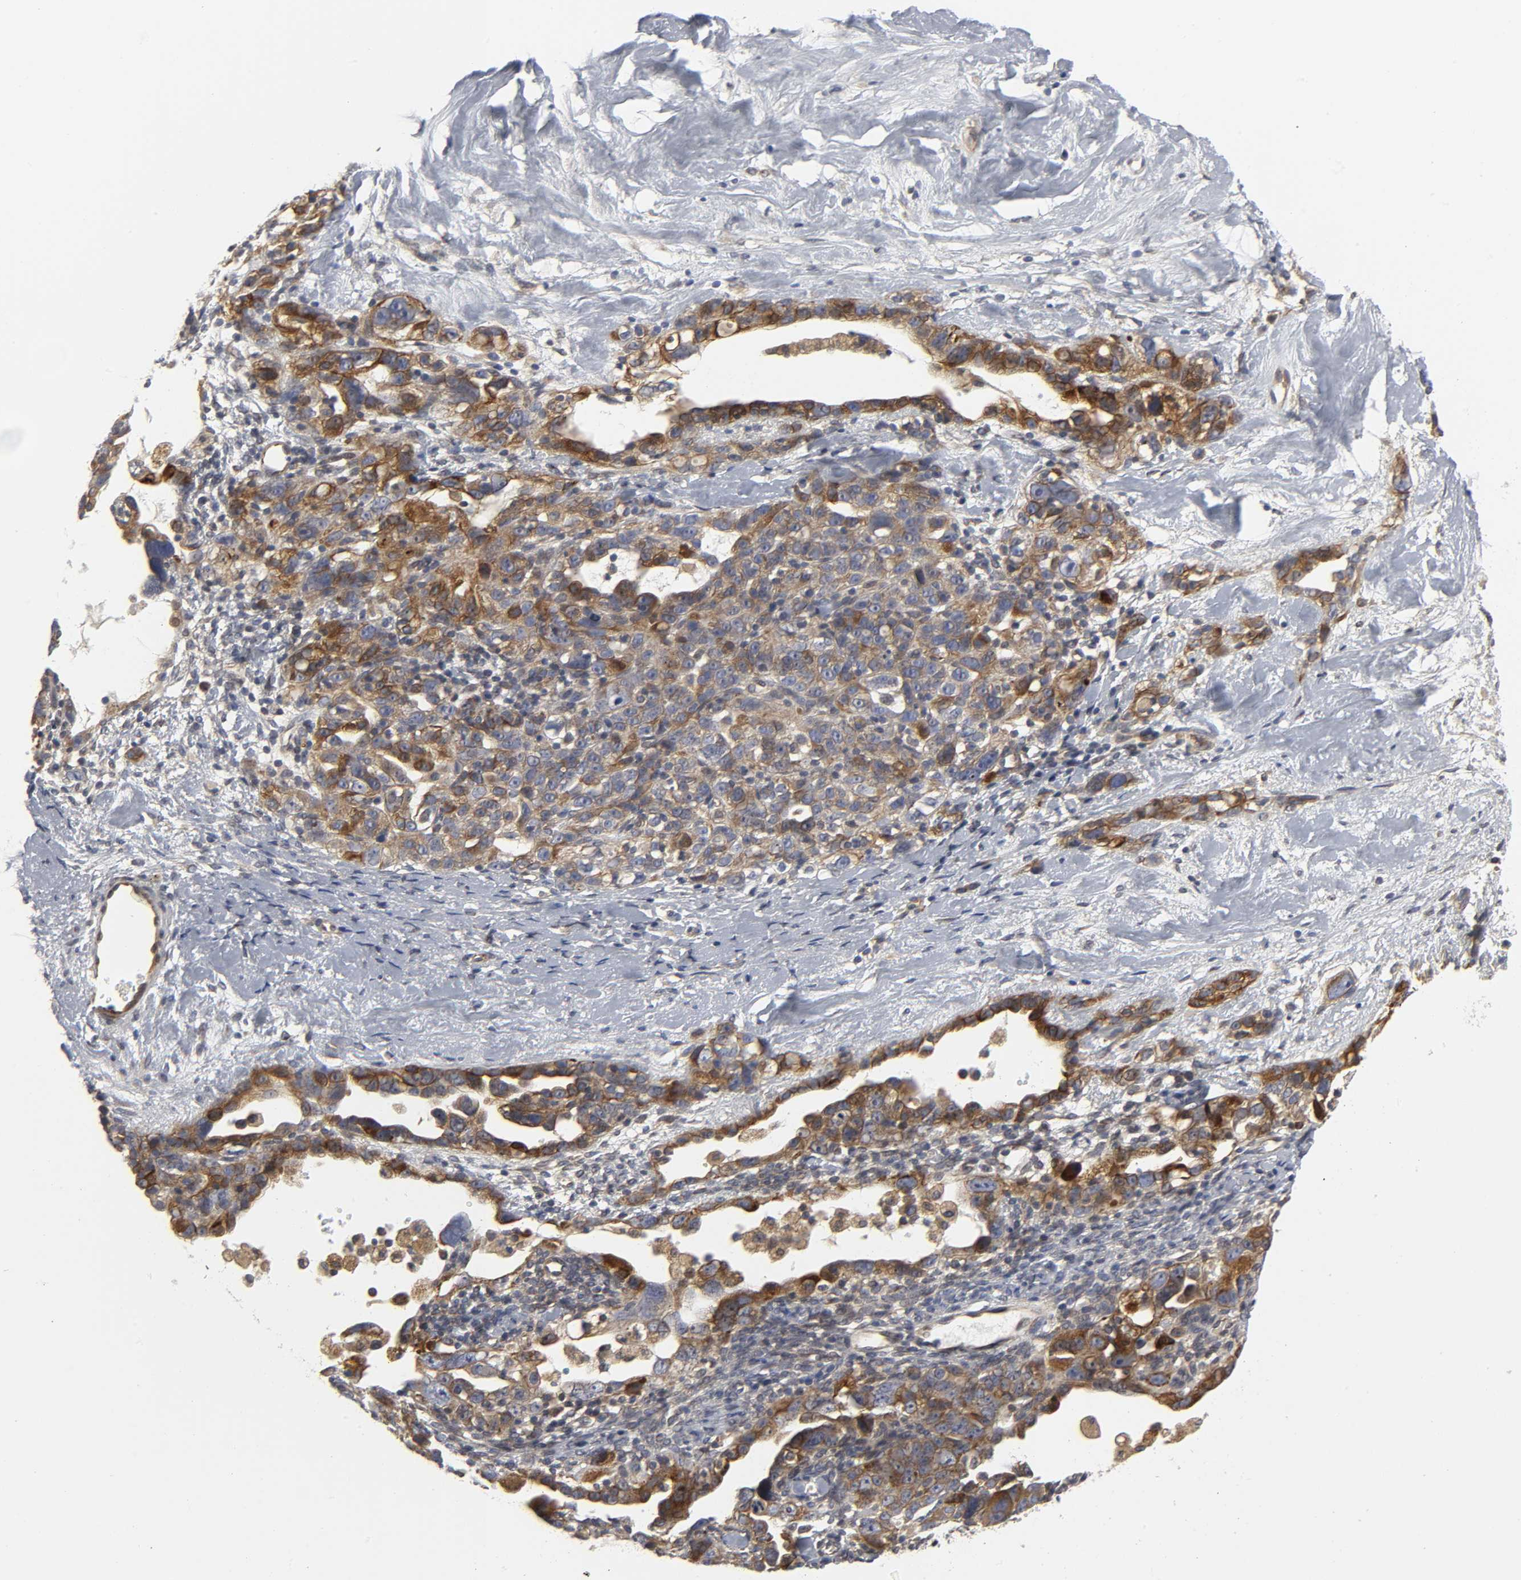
{"staining": {"intensity": "moderate", "quantity": "25%-75%", "location": "cytoplasmic/membranous"}, "tissue": "ovarian cancer", "cell_type": "Tumor cells", "image_type": "cancer", "snomed": [{"axis": "morphology", "description": "Cystadenocarcinoma, serous, NOS"}, {"axis": "topography", "description": "Ovary"}], "caption": "DAB immunohistochemical staining of serous cystadenocarcinoma (ovarian) exhibits moderate cytoplasmic/membranous protein expression in about 25%-75% of tumor cells.", "gene": "ASB6", "patient": {"sex": "female", "age": 66}}